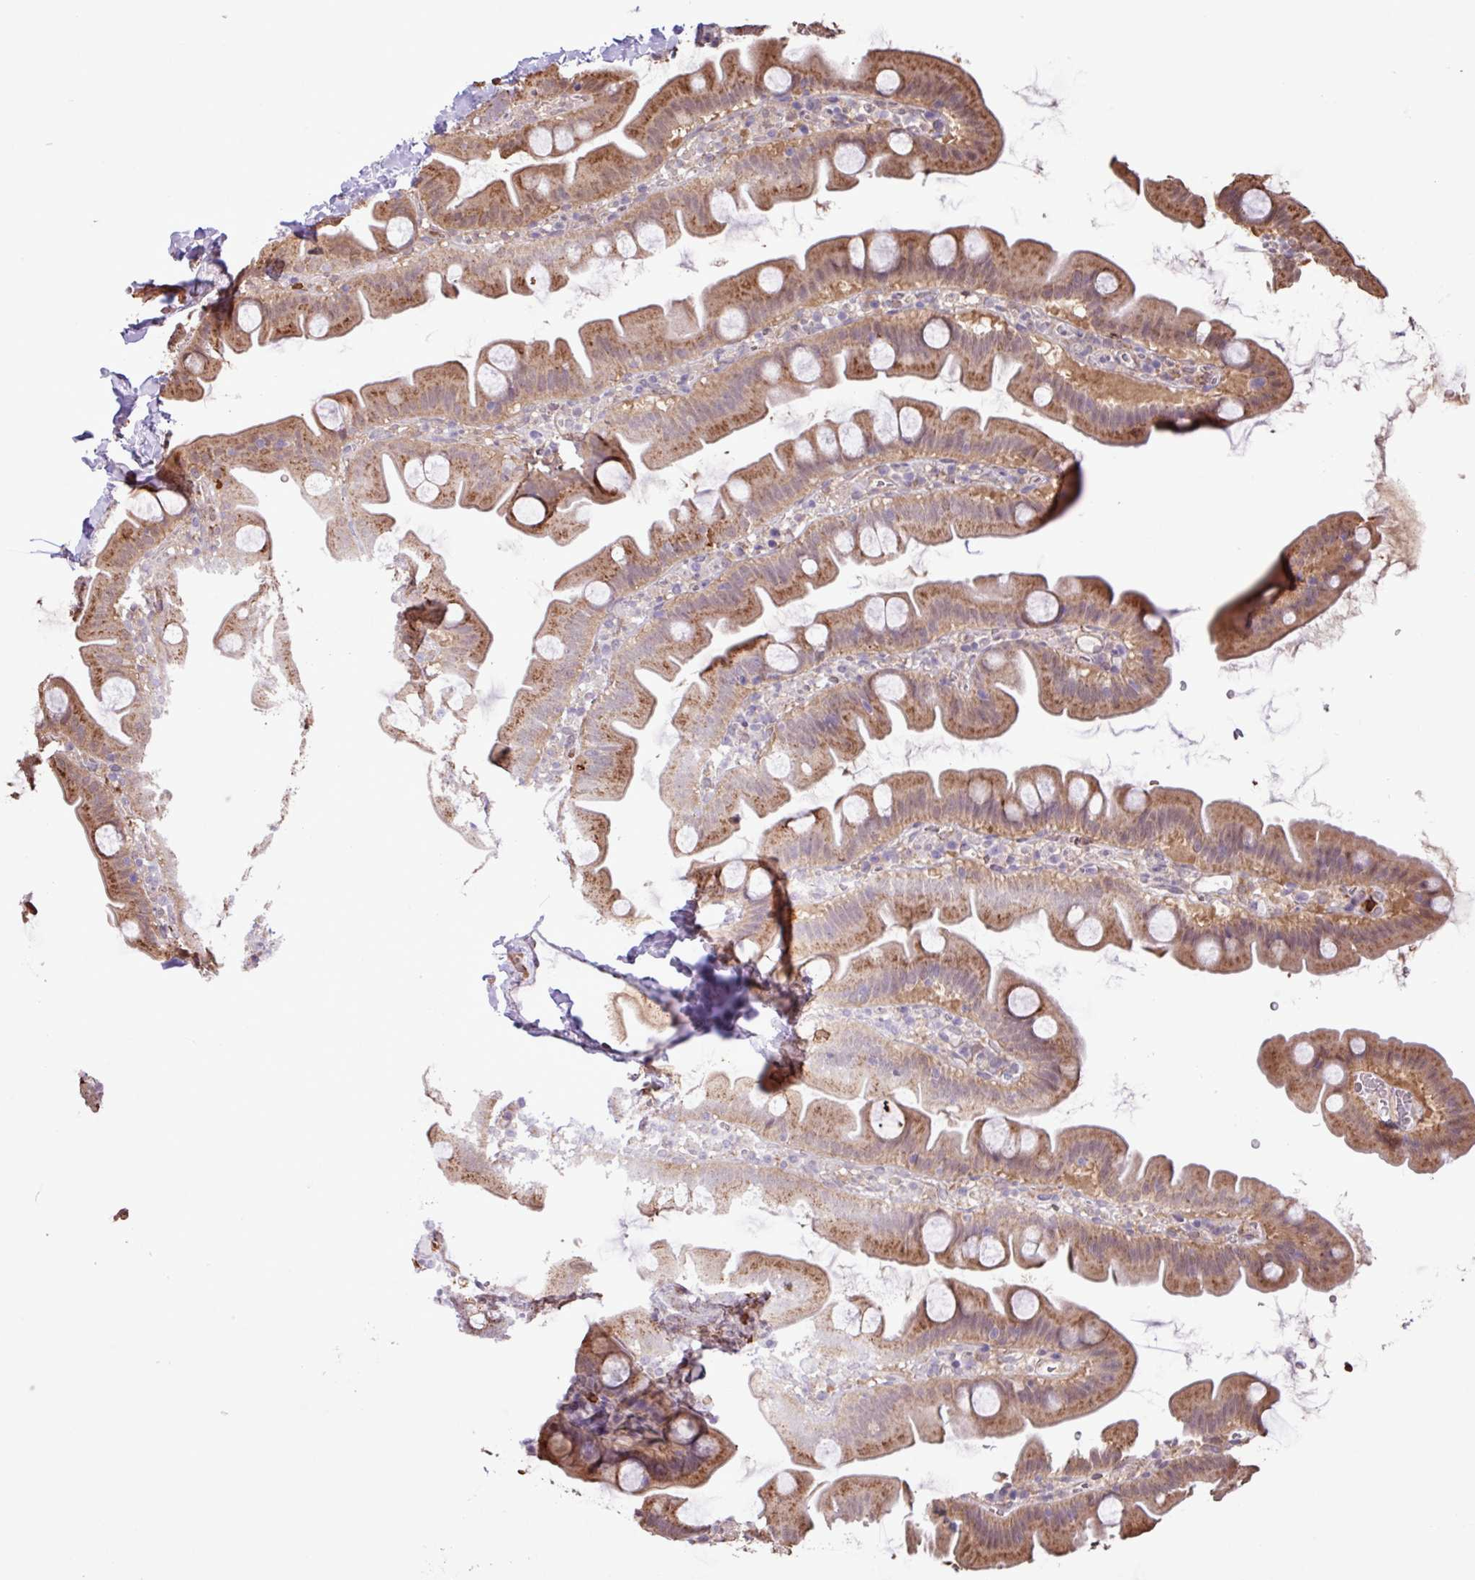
{"staining": {"intensity": "moderate", "quantity": ">75%", "location": "cytoplasmic/membranous"}, "tissue": "small intestine", "cell_type": "Glandular cells", "image_type": "normal", "snomed": [{"axis": "morphology", "description": "Normal tissue, NOS"}, {"axis": "topography", "description": "Small intestine"}], "caption": "Immunohistochemistry (IHC) of unremarkable human small intestine displays medium levels of moderate cytoplasmic/membranous expression in about >75% of glandular cells. (brown staining indicates protein expression, while blue staining denotes nuclei).", "gene": "CHST11", "patient": {"sex": "female", "age": 68}}